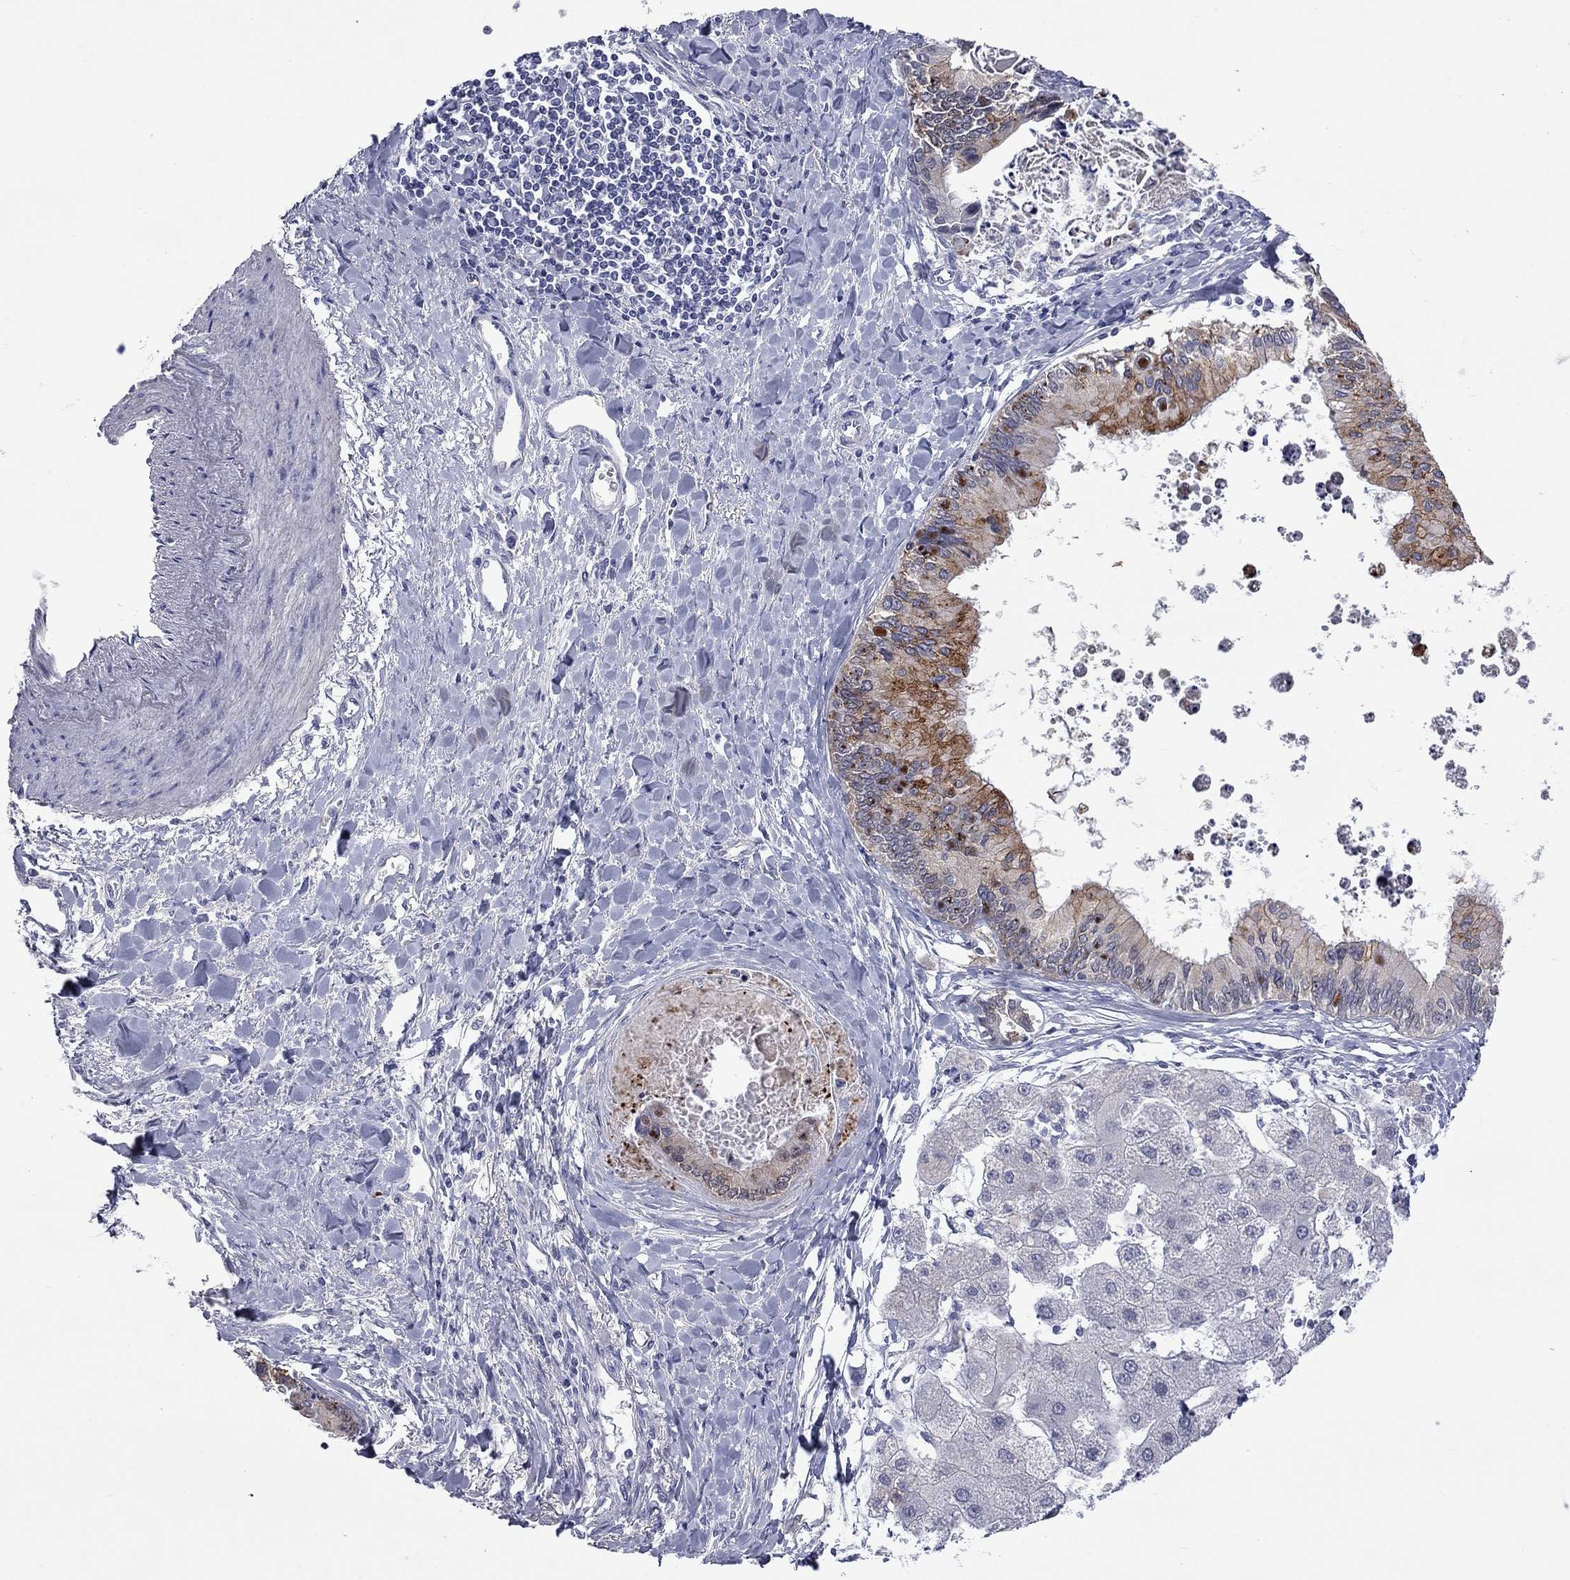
{"staining": {"intensity": "strong", "quantity": "25%-75%", "location": "cytoplasmic/membranous"}, "tissue": "liver cancer", "cell_type": "Tumor cells", "image_type": "cancer", "snomed": [{"axis": "morphology", "description": "Cholangiocarcinoma"}, {"axis": "topography", "description": "Liver"}], "caption": "A high-resolution micrograph shows immunohistochemistry staining of cholangiocarcinoma (liver), which demonstrates strong cytoplasmic/membranous expression in about 25%-75% of tumor cells.", "gene": "CTNNBIP1", "patient": {"sex": "male", "age": 66}}